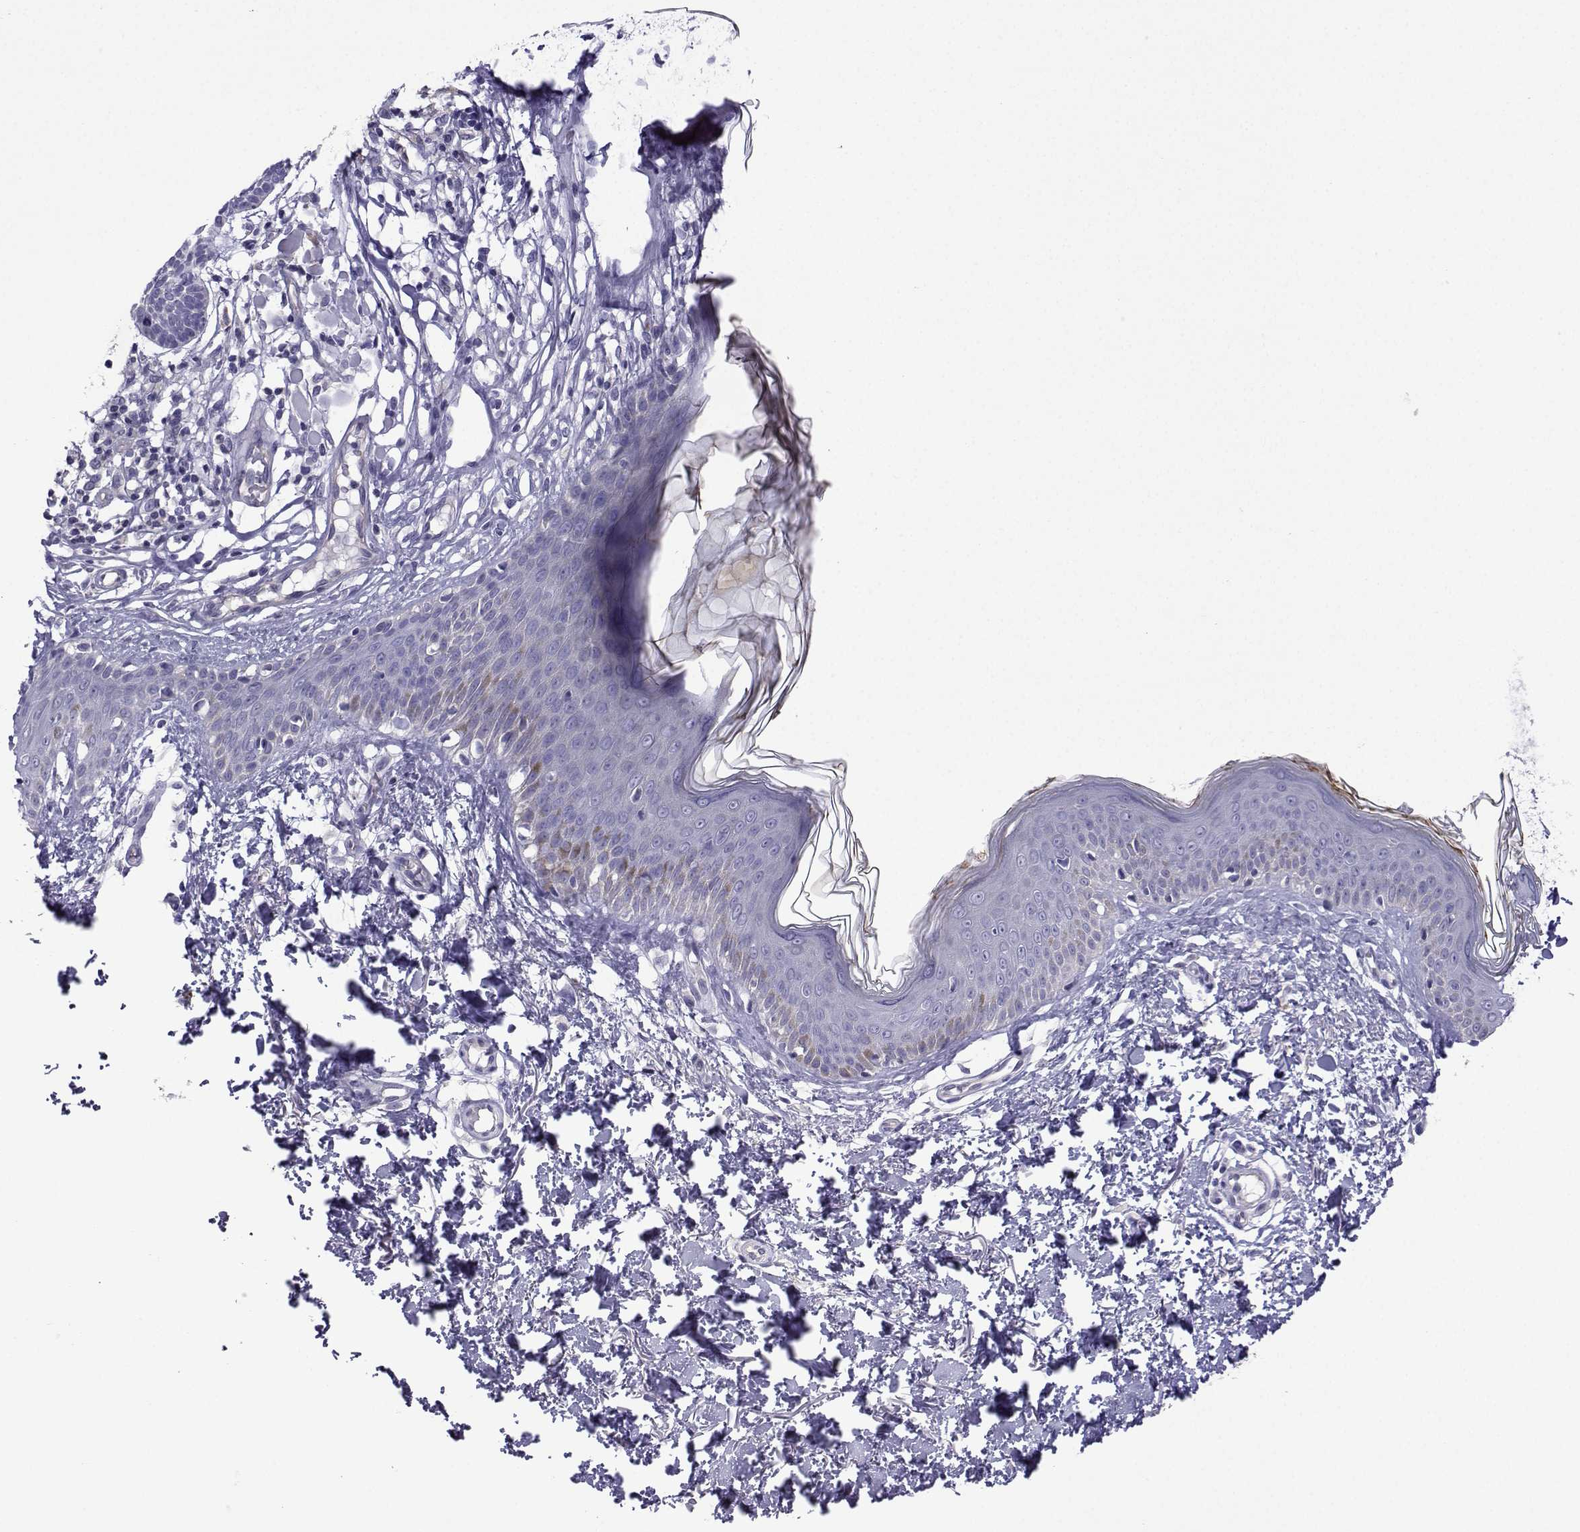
{"staining": {"intensity": "negative", "quantity": "none", "location": "none"}, "tissue": "skin cancer", "cell_type": "Tumor cells", "image_type": "cancer", "snomed": [{"axis": "morphology", "description": "Basal cell carcinoma"}, {"axis": "topography", "description": "Skin"}], "caption": "This is a histopathology image of IHC staining of skin cancer, which shows no expression in tumor cells.", "gene": "CFAP70", "patient": {"sex": "male", "age": 85}}